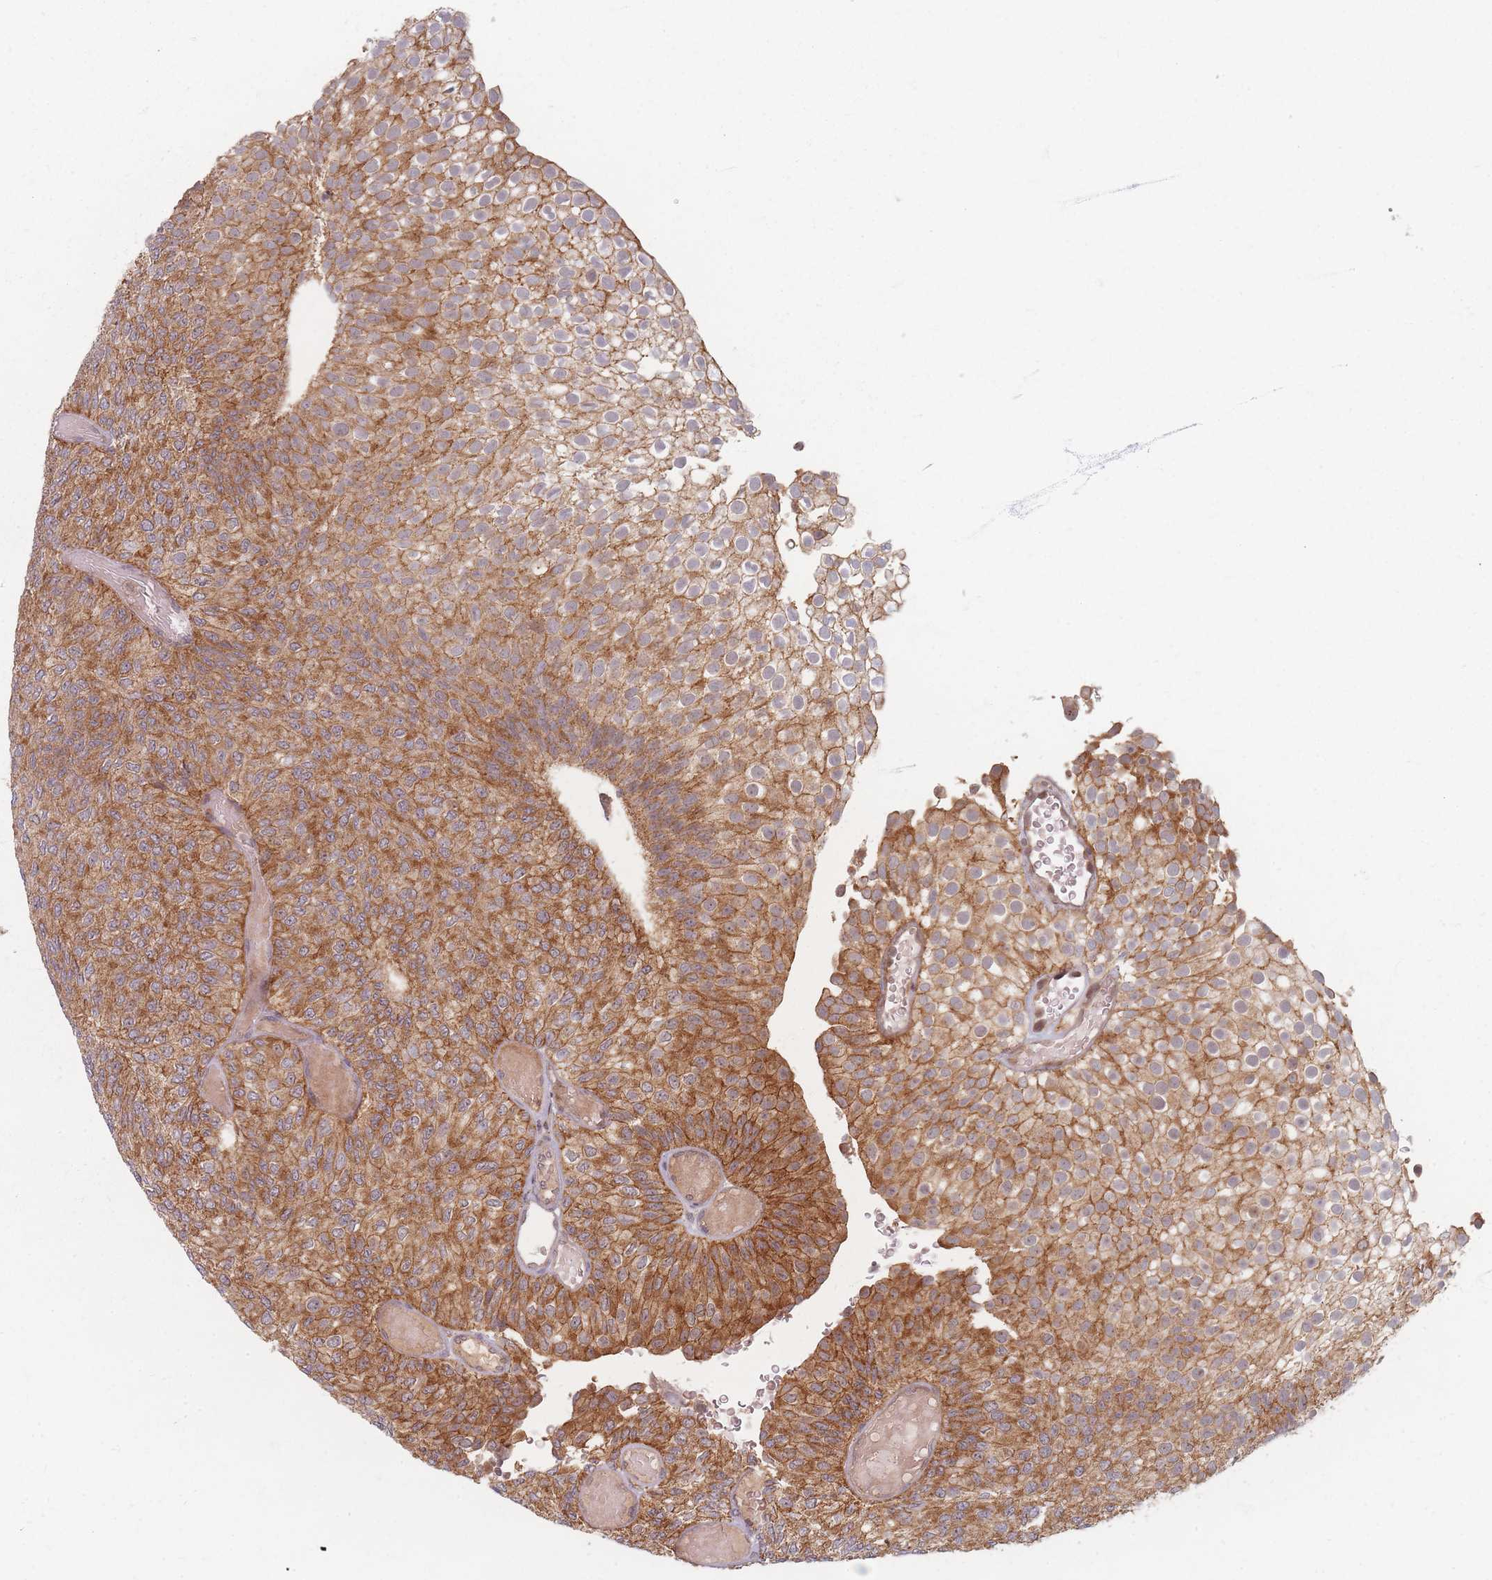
{"staining": {"intensity": "moderate", "quantity": ">75%", "location": "cytoplasmic/membranous"}, "tissue": "urothelial cancer", "cell_type": "Tumor cells", "image_type": "cancer", "snomed": [{"axis": "morphology", "description": "Urothelial carcinoma, Low grade"}, {"axis": "topography", "description": "Urinary bladder"}], "caption": "A medium amount of moderate cytoplasmic/membranous staining is appreciated in about >75% of tumor cells in urothelial cancer tissue.", "gene": "RADX", "patient": {"sex": "male", "age": 78}}